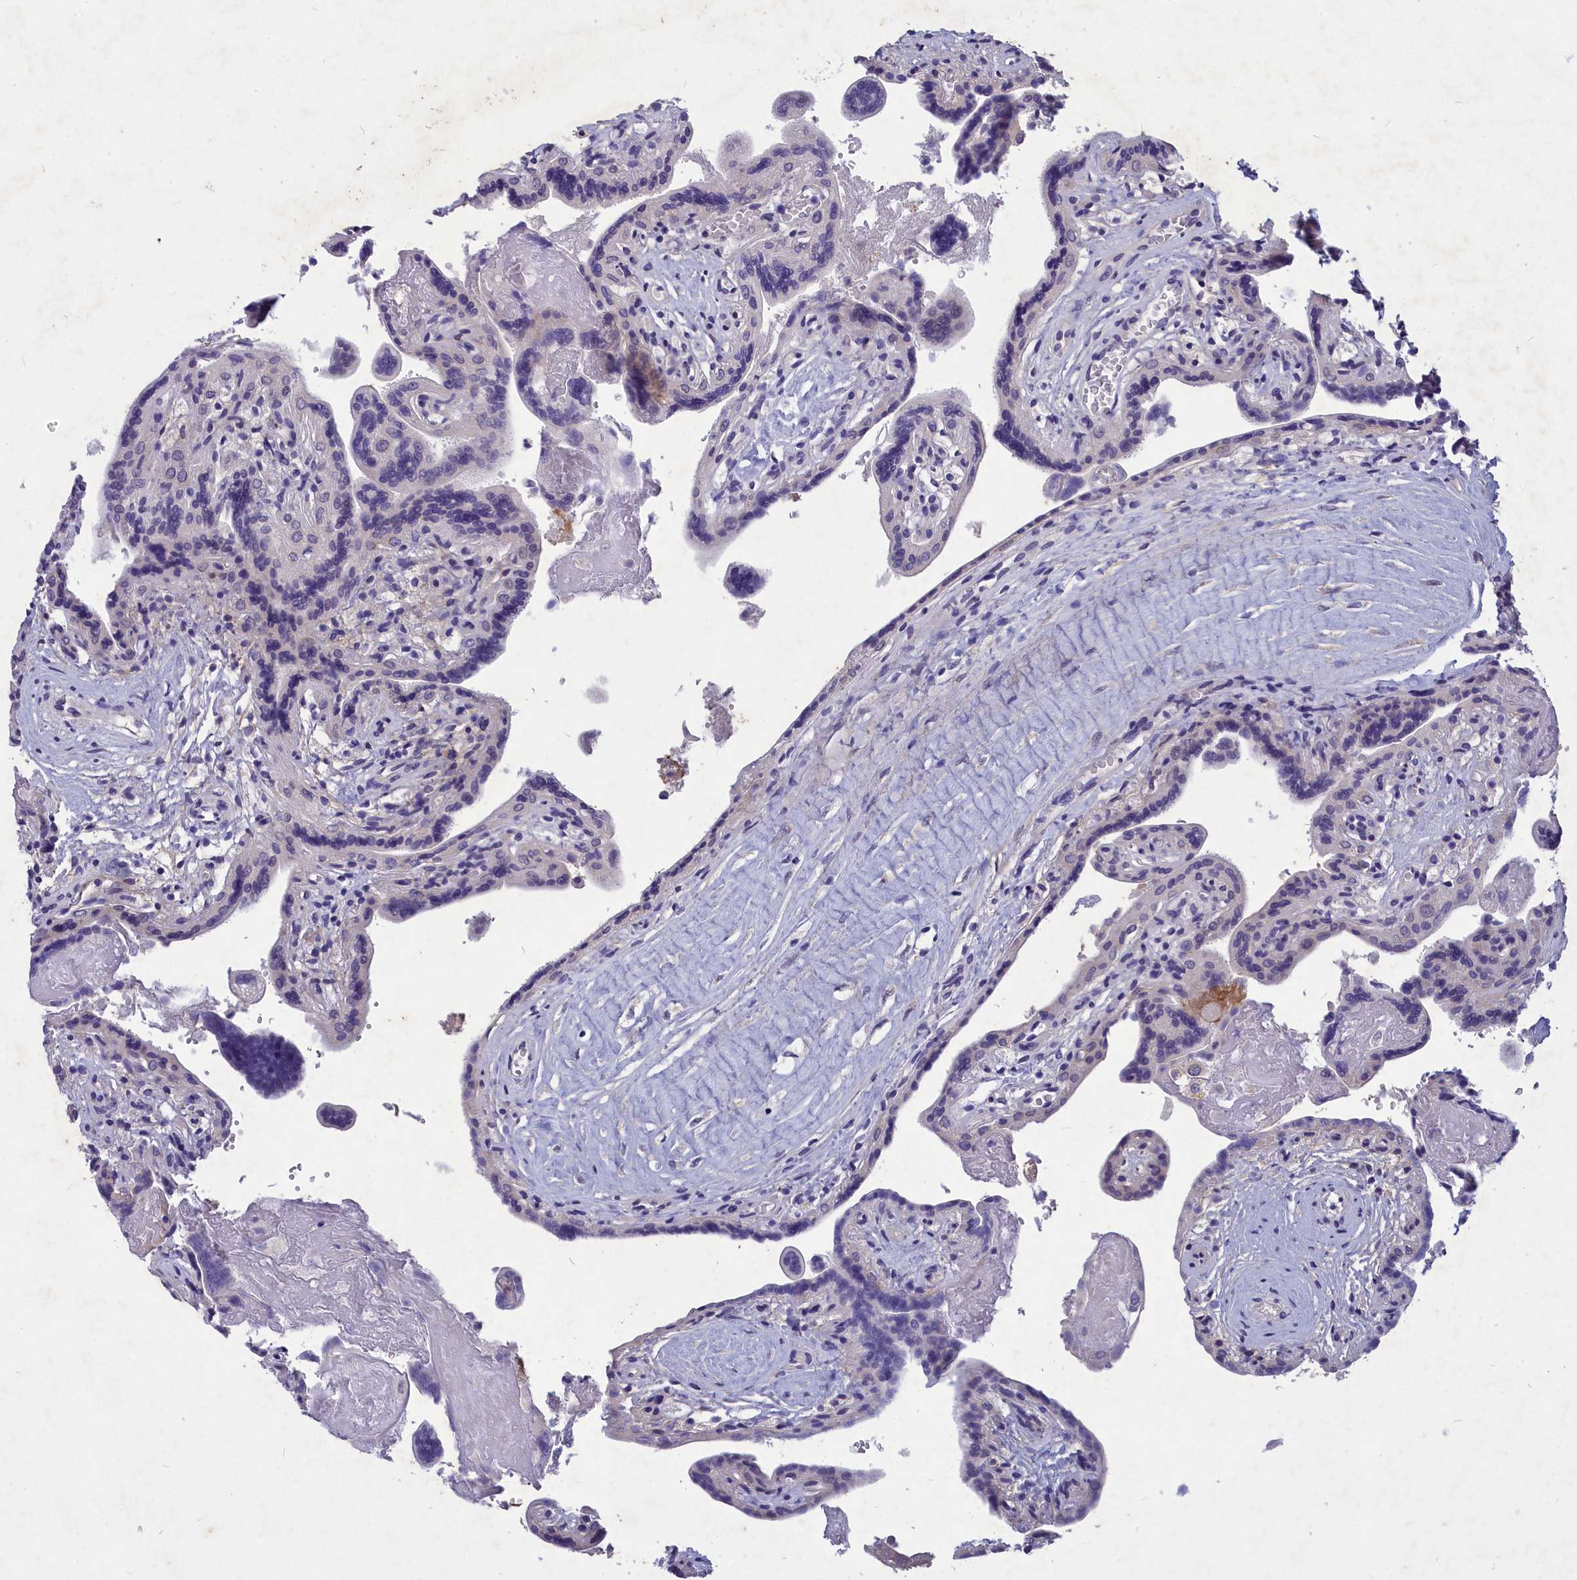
{"staining": {"intensity": "negative", "quantity": "none", "location": "none"}, "tissue": "placenta", "cell_type": "Trophoblastic cells", "image_type": "normal", "snomed": [{"axis": "morphology", "description": "Normal tissue, NOS"}, {"axis": "topography", "description": "Placenta"}], "caption": "Immunohistochemistry of normal placenta displays no positivity in trophoblastic cells.", "gene": "DEFB119", "patient": {"sex": "female", "age": 37}}